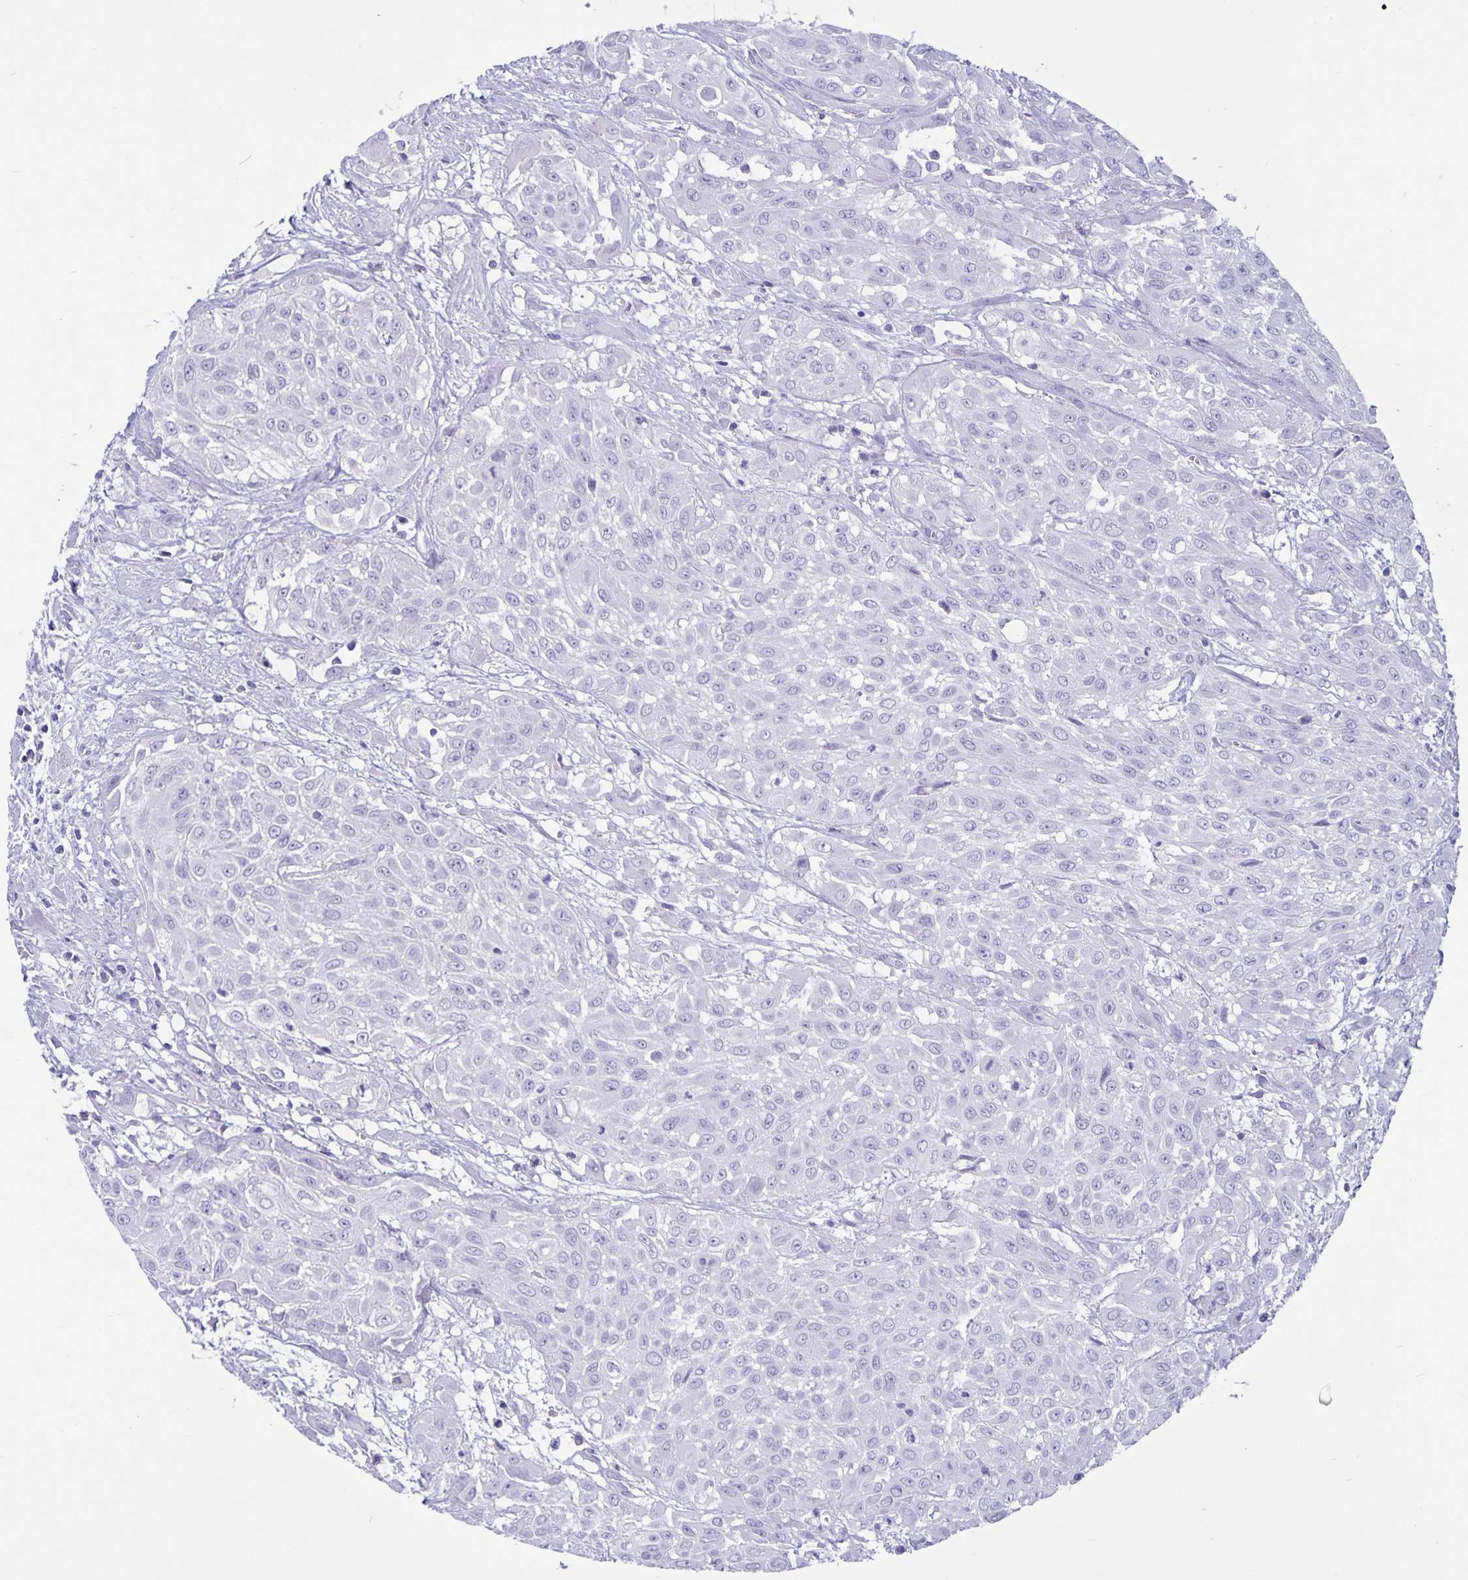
{"staining": {"intensity": "negative", "quantity": "none", "location": "none"}, "tissue": "urothelial cancer", "cell_type": "Tumor cells", "image_type": "cancer", "snomed": [{"axis": "morphology", "description": "Urothelial carcinoma, High grade"}, {"axis": "topography", "description": "Urinary bladder"}], "caption": "DAB (3,3'-diaminobenzidine) immunohistochemical staining of urothelial cancer reveals no significant positivity in tumor cells. (DAB IHC visualized using brightfield microscopy, high magnification).", "gene": "BPIFA3", "patient": {"sex": "male", "age": 57}}